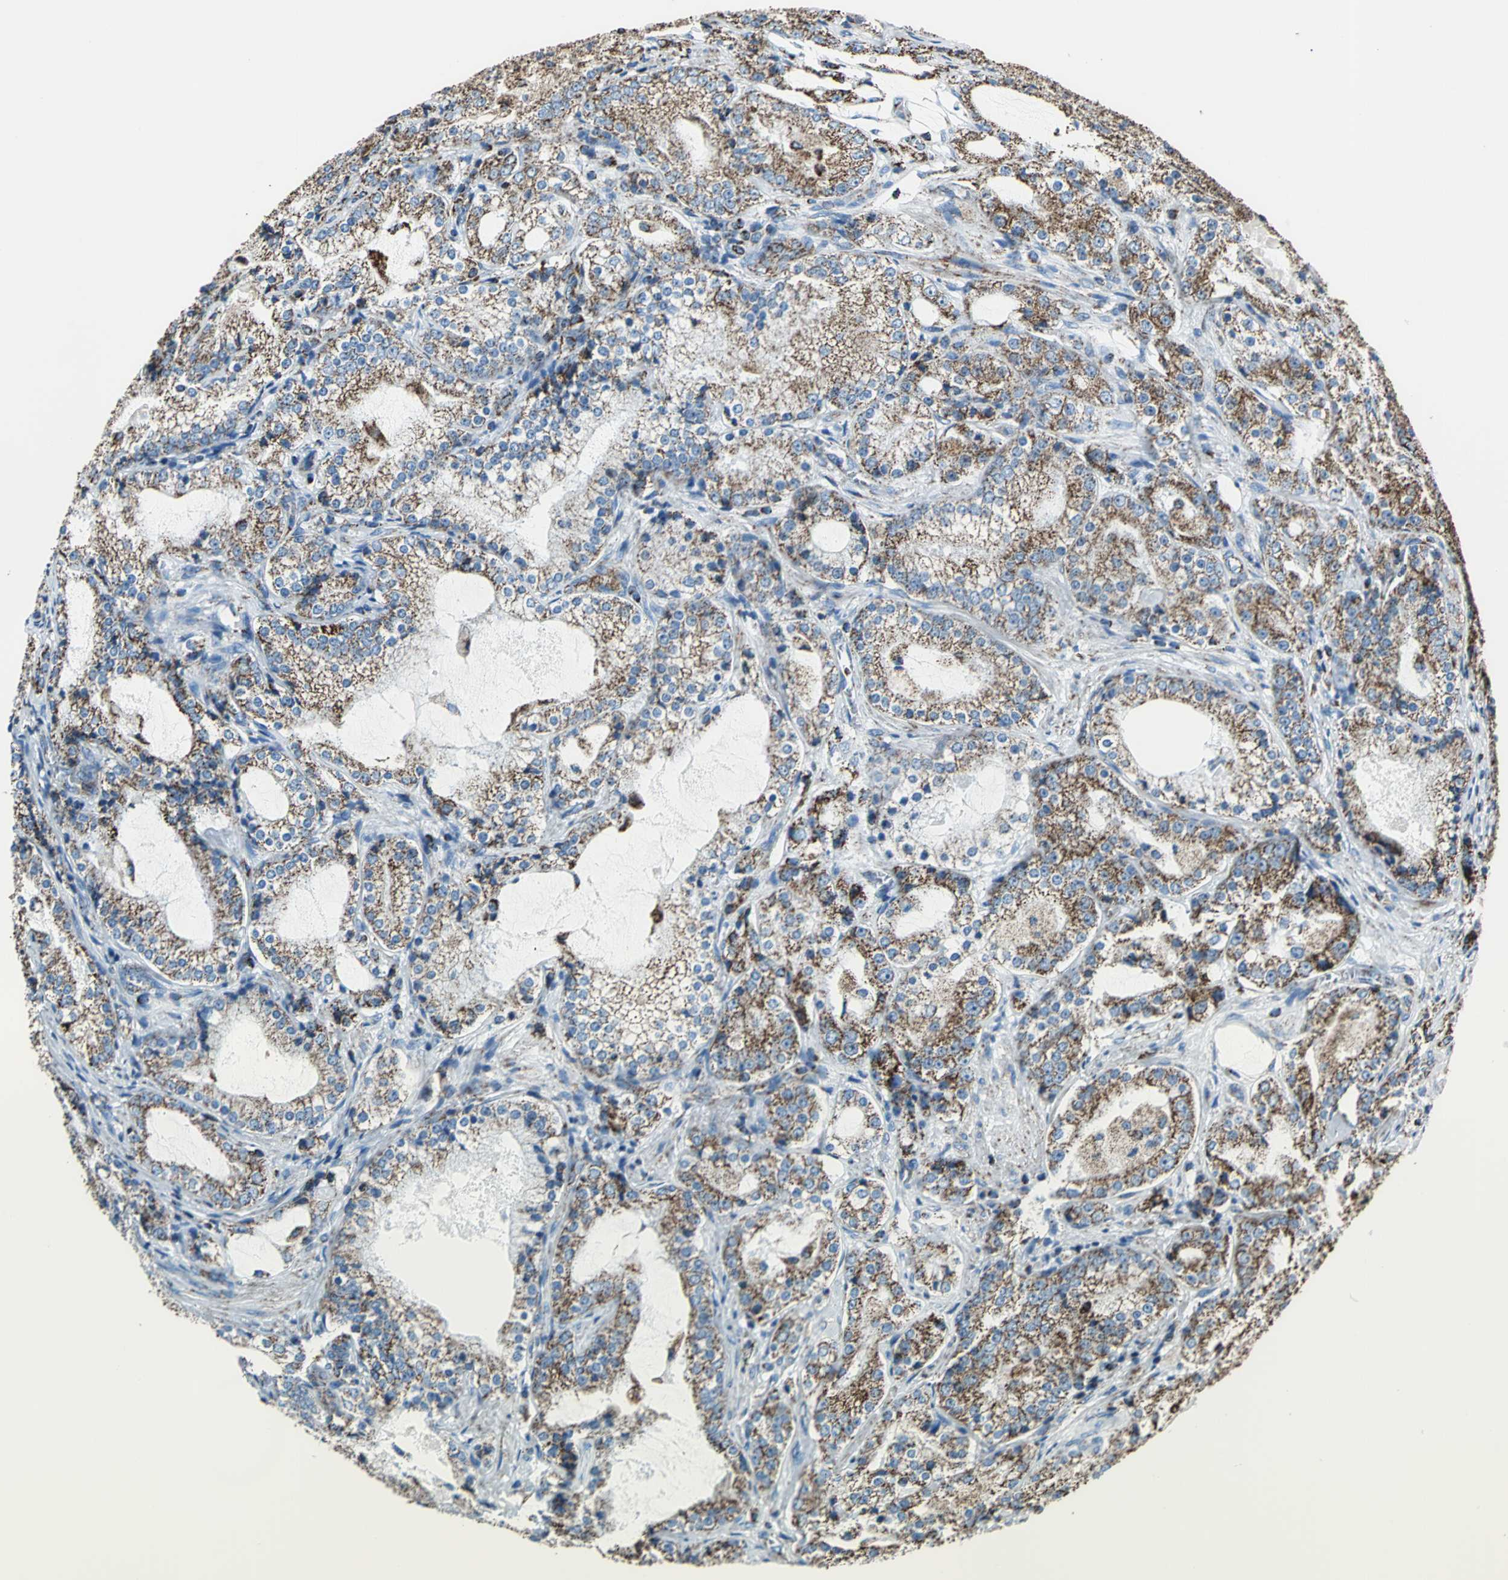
{"staining": {"intensity": "strong", "quantity": ">75%", "location": "cytoplasmic/membranous"}, "tissue": "prostate cancer", "cell_type": "Tumor cells", "image_type": "cancer", "snomed": [{"axis": "morphology", "description": "Adenocarcinoma, High grade"}, {"axis": "topography", "description": "Prostate"}], "caption": "Prostate cancer stained for a protein demonstrates strong cytoplasmic/membranous positivity in tumor cells.", "gene": "ECH1", "patient": {"sex": "male", "age": 63}}